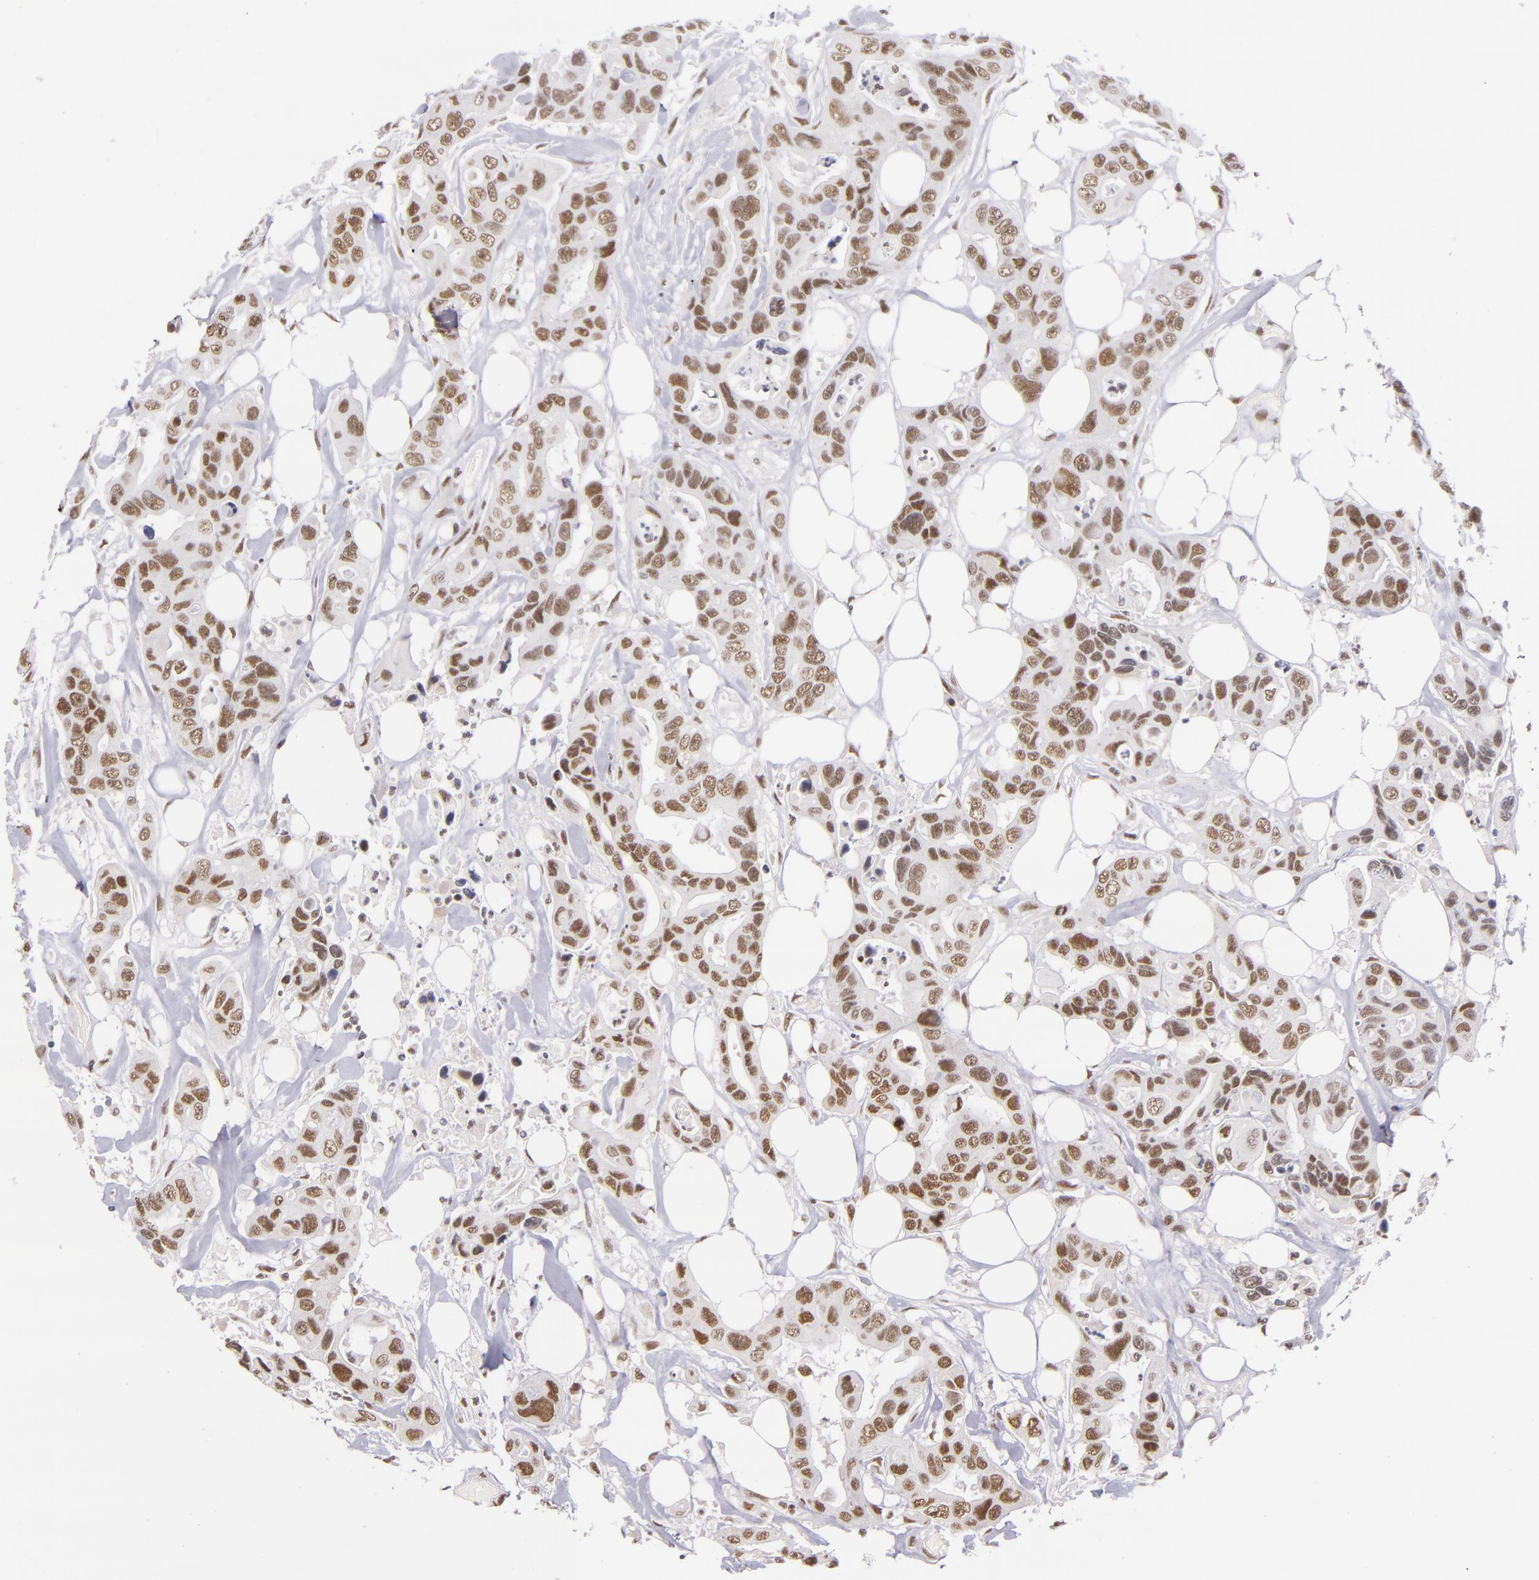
{"staining": {"intensity": "moderate", "quantity": ">75%", "location": "nuclear"}, "tissue": "colorectal cancer", "cell_type": "Tumor cells", "image_type": "cancer", "snomed": [{"axis": "morphology", "description": "Adenocarcinoma, NOS"}, {"axis": "topography", "description": "Colon"}], "caption": "Moderate nuclear staining for a protein is seen in about >75% of tumor cells of colorectal cancer using immunohistochemistry (IHC).", "gene": "ZNF148", "patient": {"sex": "female", "age": 70}}